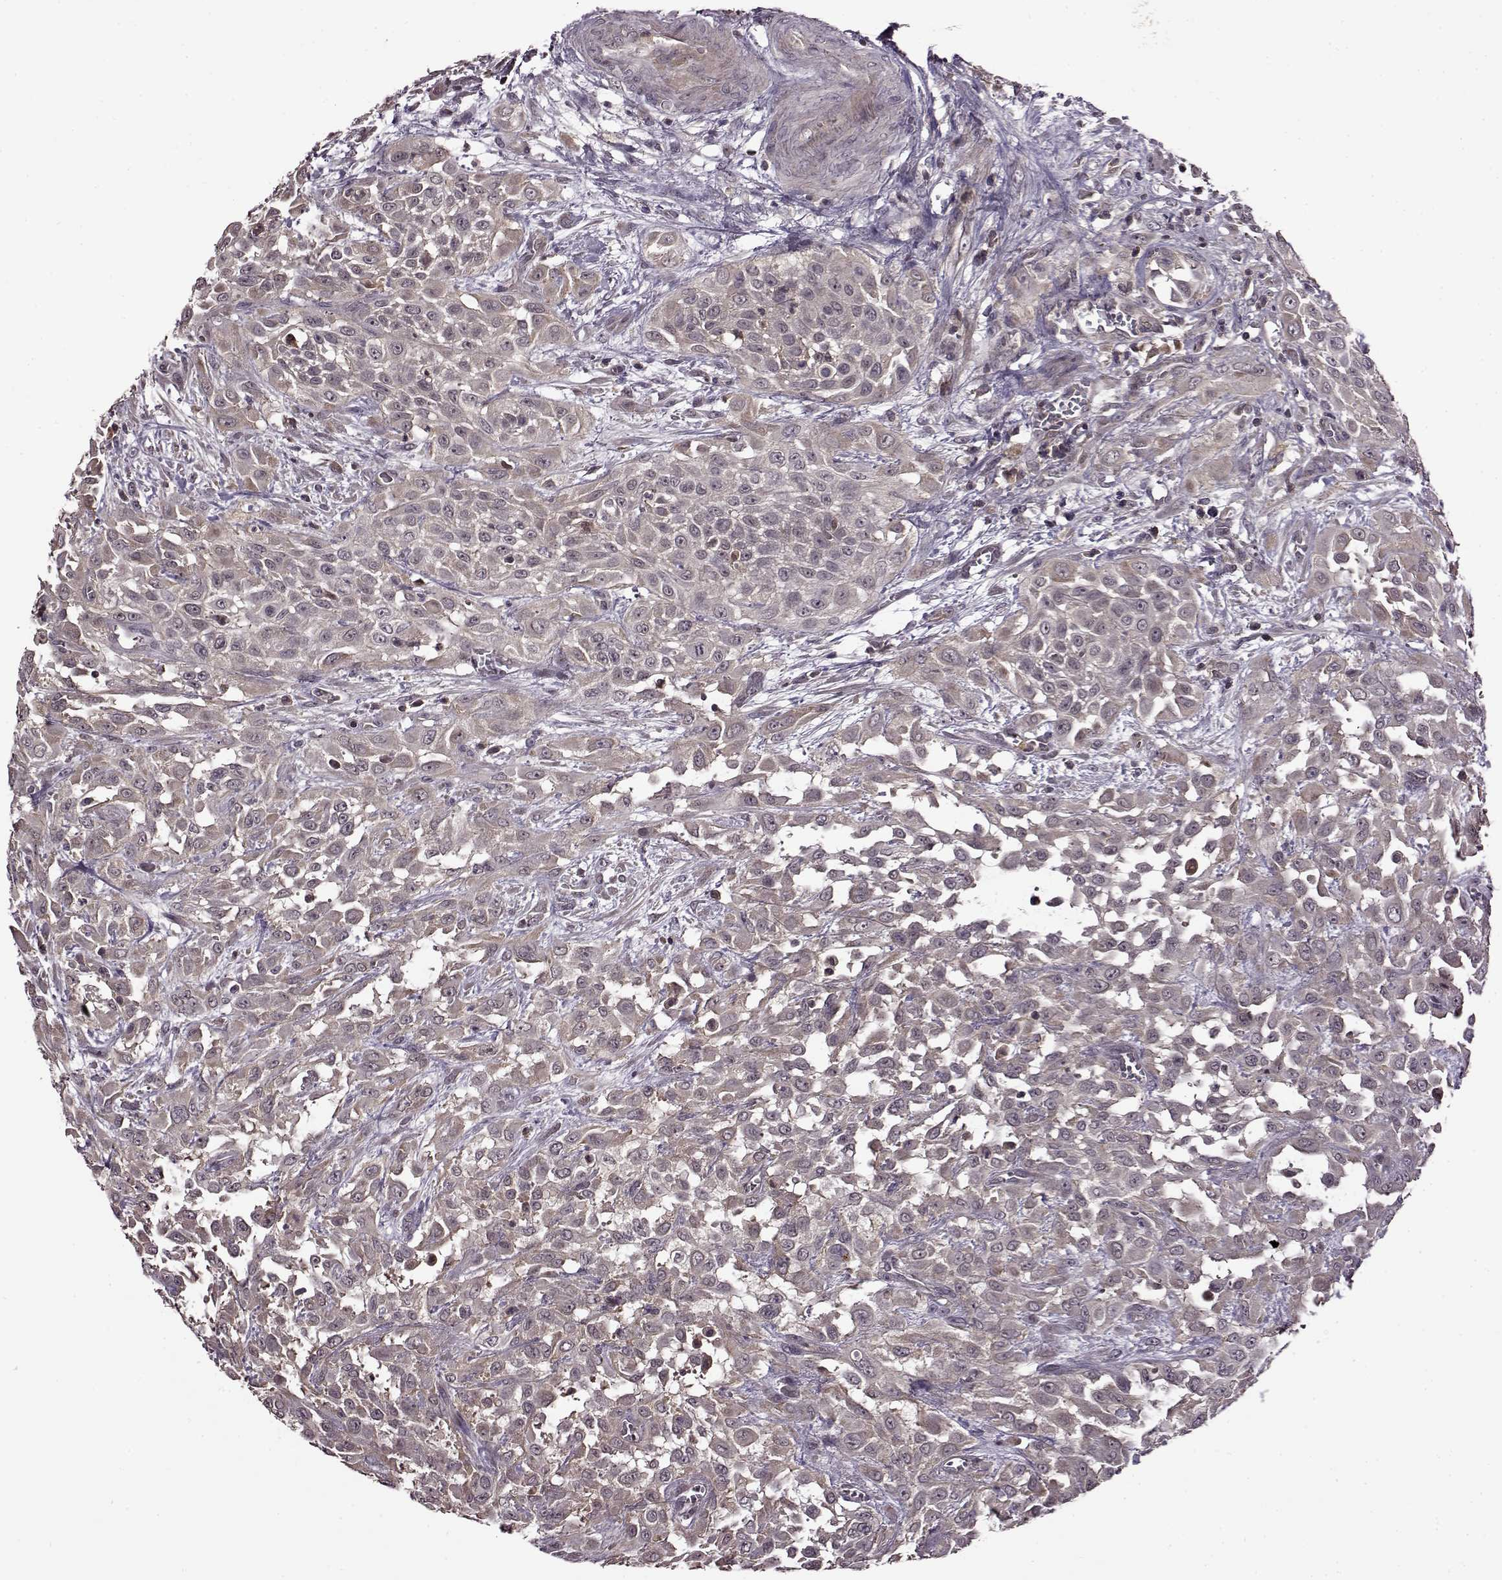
{"staining": {"intensity": "weak", "quantity": "25%-75%", "location": "cytoplasmic/membranous"}, "tissue": "urothelial cancer", "cell_type": "Tumor cells", "image_type": "cancer", "snomed": [{"axis": "morphology", "description": "Urothelial carcinoma, High grade"}, {"axis": "topography", "description": "Urinary bladder"}], "caption": "This photomicrograph reveals high-grade urothelial carcinoma stained with immunohistochemistry (IHC) to label a protein in brown. The cytoplasmic/membranous of tumor cells show weak positivity for the protein. Nuclei are counter-stained blue.", "gene": "MAIP1", "patient": {"sex": "male", "age": 57}}